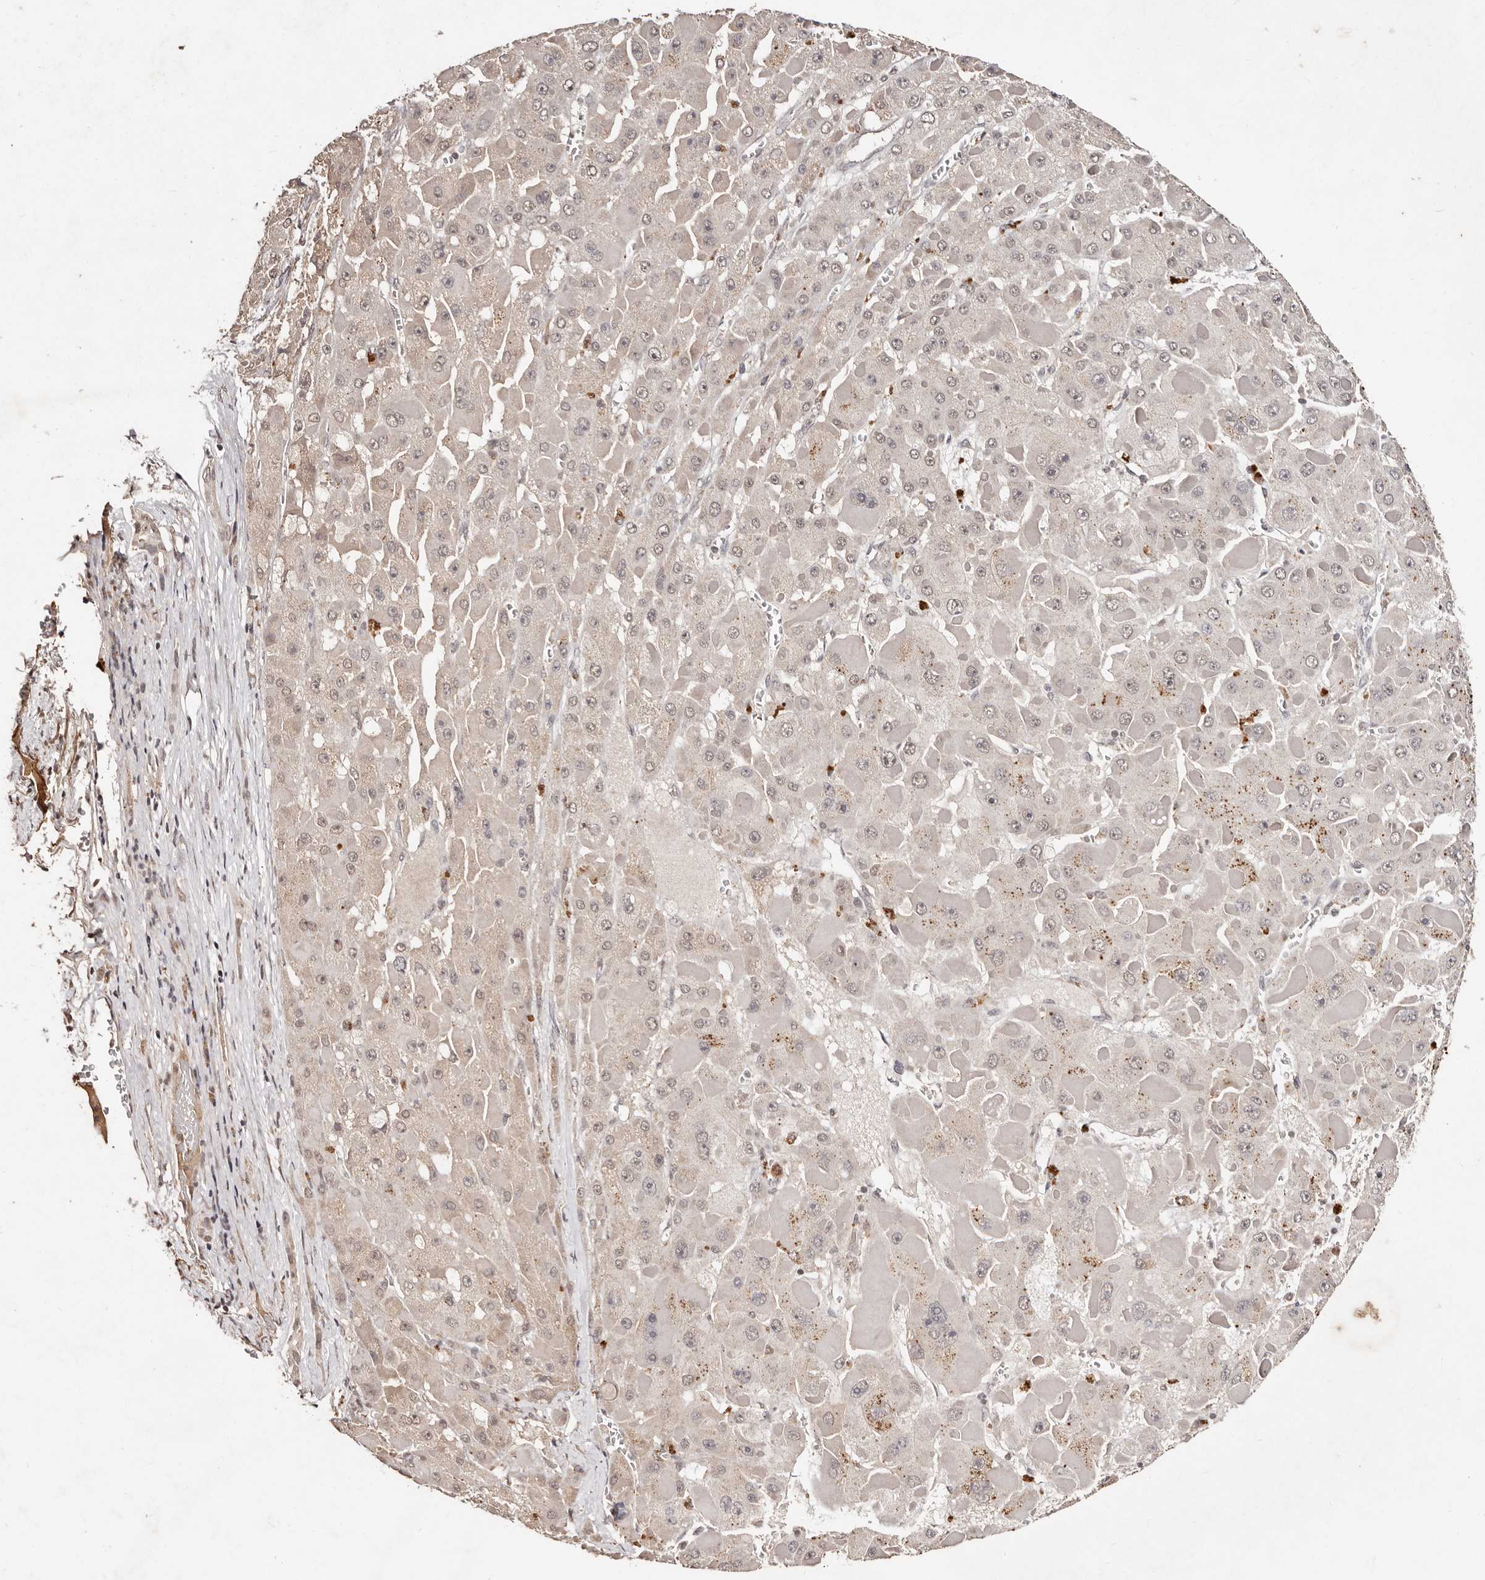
{"staining": {"intensity": "weak", "quantity": "<25%", "location": "nuclear"}, "tissue": "liver cancer", "cell_type": "Tumor cells", "image_type": "cancer", "snomed": [{"axis": "morphology", "description": "Carcinoma, Hepatocellular, NOS"}, {"axis": "topography", "description": "Liver"}], "caption": "Immunohistochemistry (IHC) micrograph of neoplastic tissue: liver cancer stained with DAB (3,3'-diaminobenzidine) exhibits no significant protein positivity in tumor cells. (Stains: DAB IHC with hematoxylin counter stain, Microscopy: brightfield microscopy at high magnification).", "gene": "BICRAL", "patient": {"sex": "female", "age": 73}}